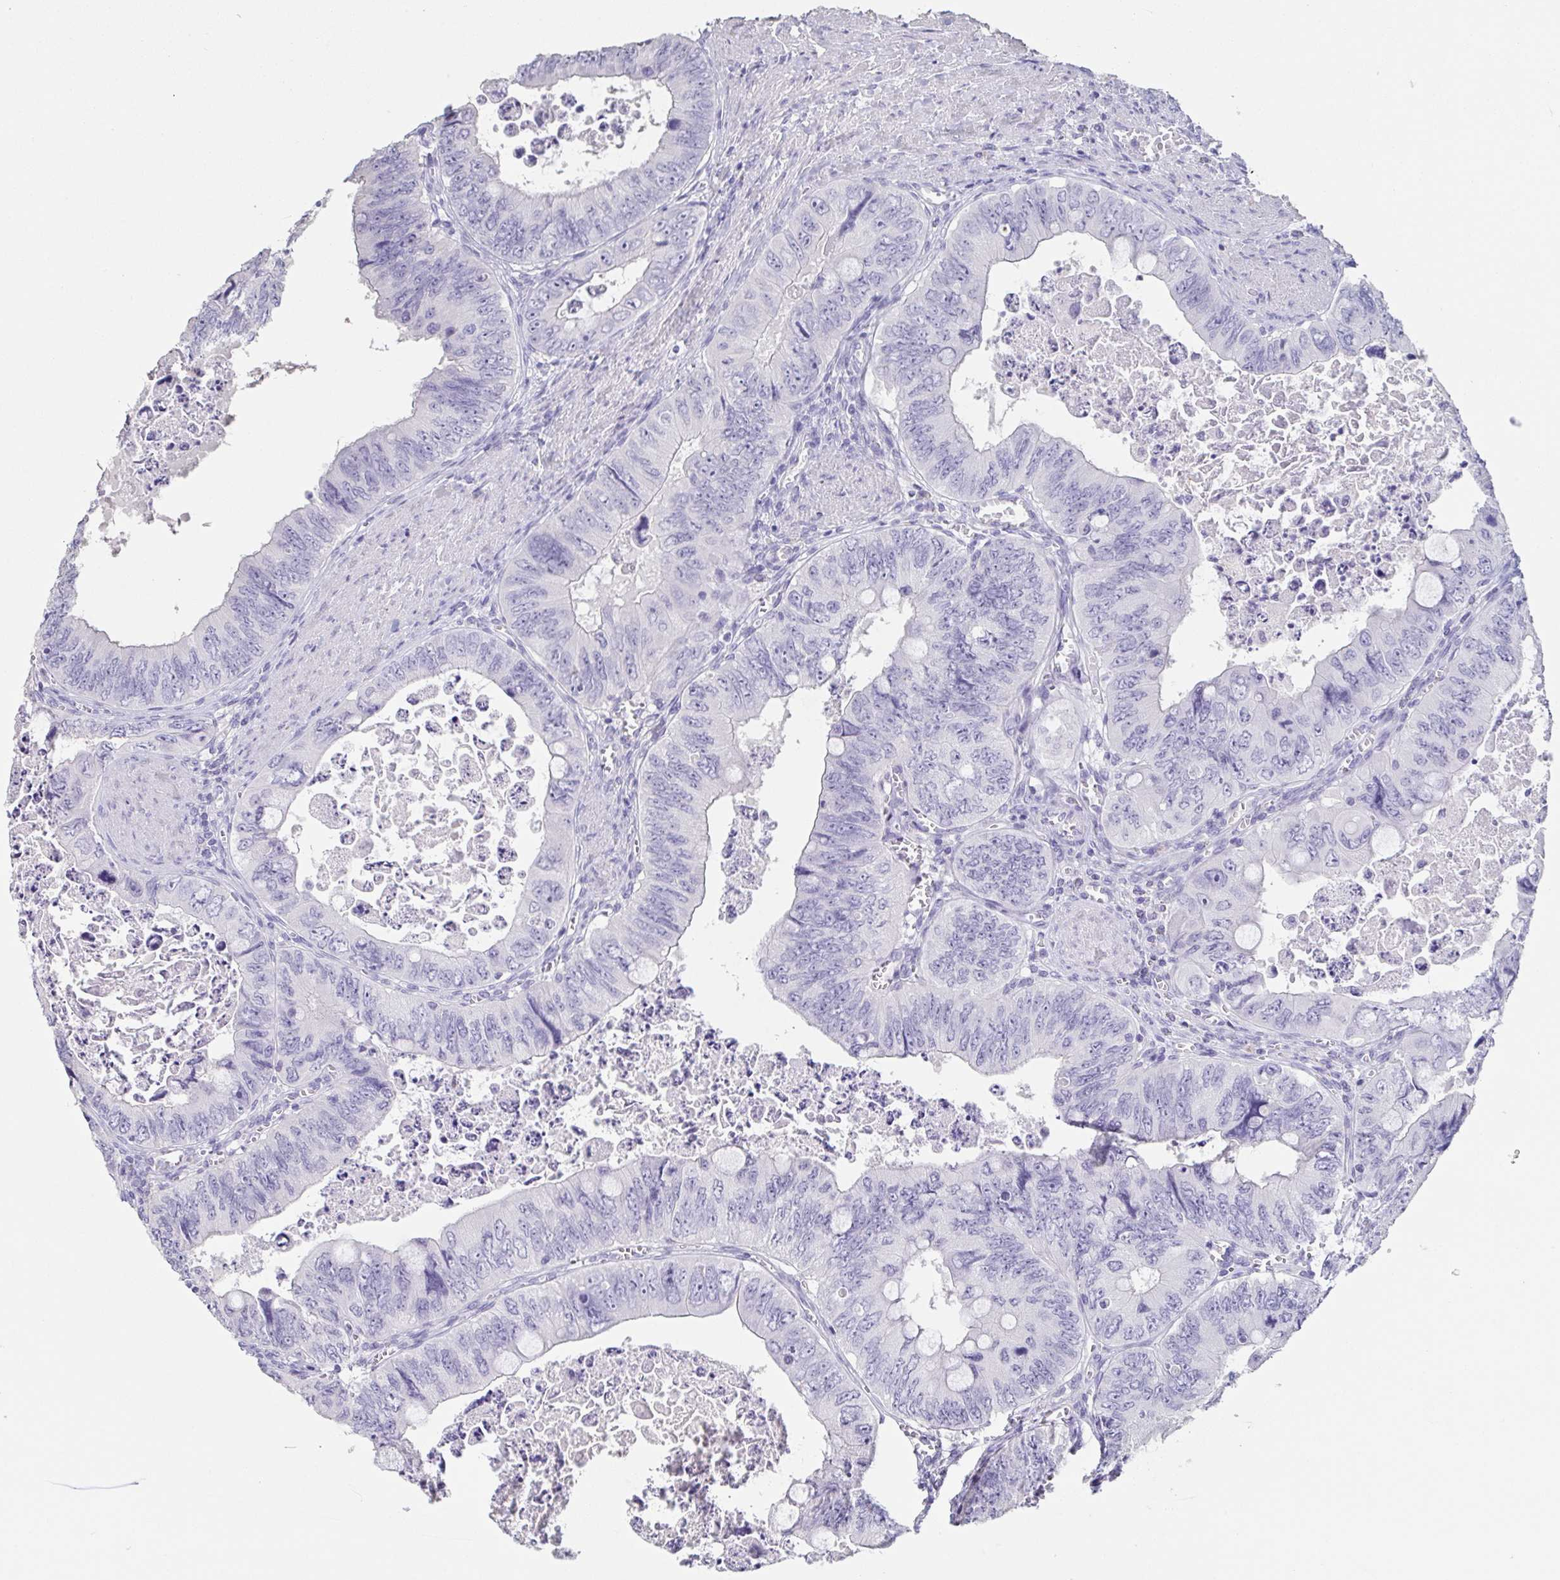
{"staining": {"intensity": "negative", "quantity": "none", "location": "none"}, "tissue": "colorectal cancer", "cell_type": "Tumor cells", "image_type": "cancer", "snomed": [{"axis": "morphology", "description": "Adenocarcinoma, NOS"}, {"axis": "topography", "description": "Colon"}], "caption": "DAB (3,3'-diaminobenzidine) immunohistochemical staining of human colorectal adenocarcinoma exhibits no significant staining in tumor cells. (Immunohistochemistry (ihc), brightfield microscopy, high magnification).", "gene": "BPIFA2", "patient": {"sex": "female", "age": 84}}